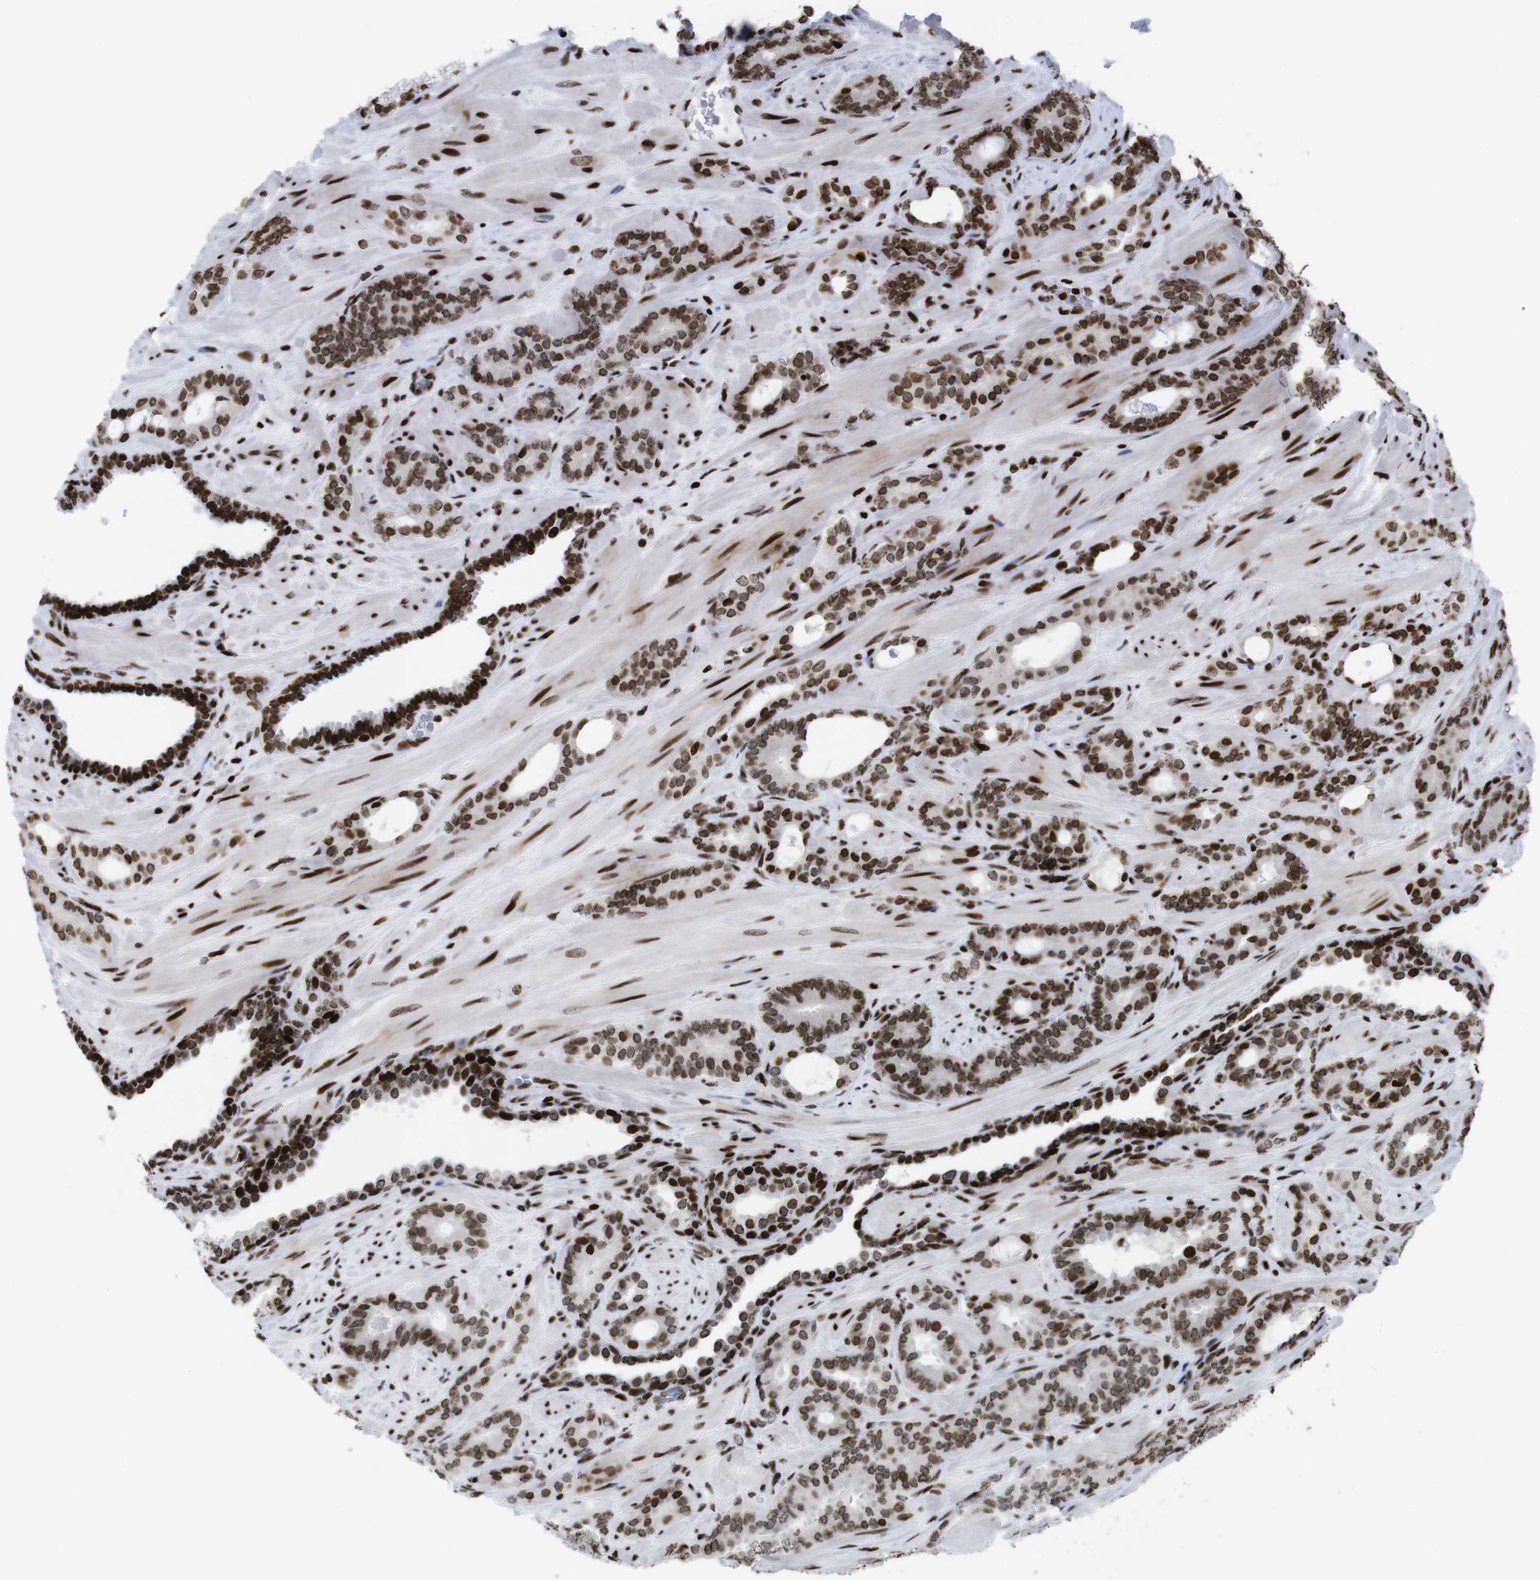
{"staining": {"intensity": "strong", "quantity": ">75%", "location": "nuclear"}, "tissue": "prostate cancer", "cell_type": "Tumor cells", "image_type": "cancer", "snomed": [{"axis": "morphology", "description": "Adenocarcinoma, Low grade"}, {"axis": "topography", "description": "Prostate"}], "caption": "Immunohistochemical staining of low-grade adenocarcinoma (prostate) displays strong nuclear protein positivity in approximately >75% of tumor cells.", "gene": "H1-4", "patient": {"sex": "male", "age": 63}}